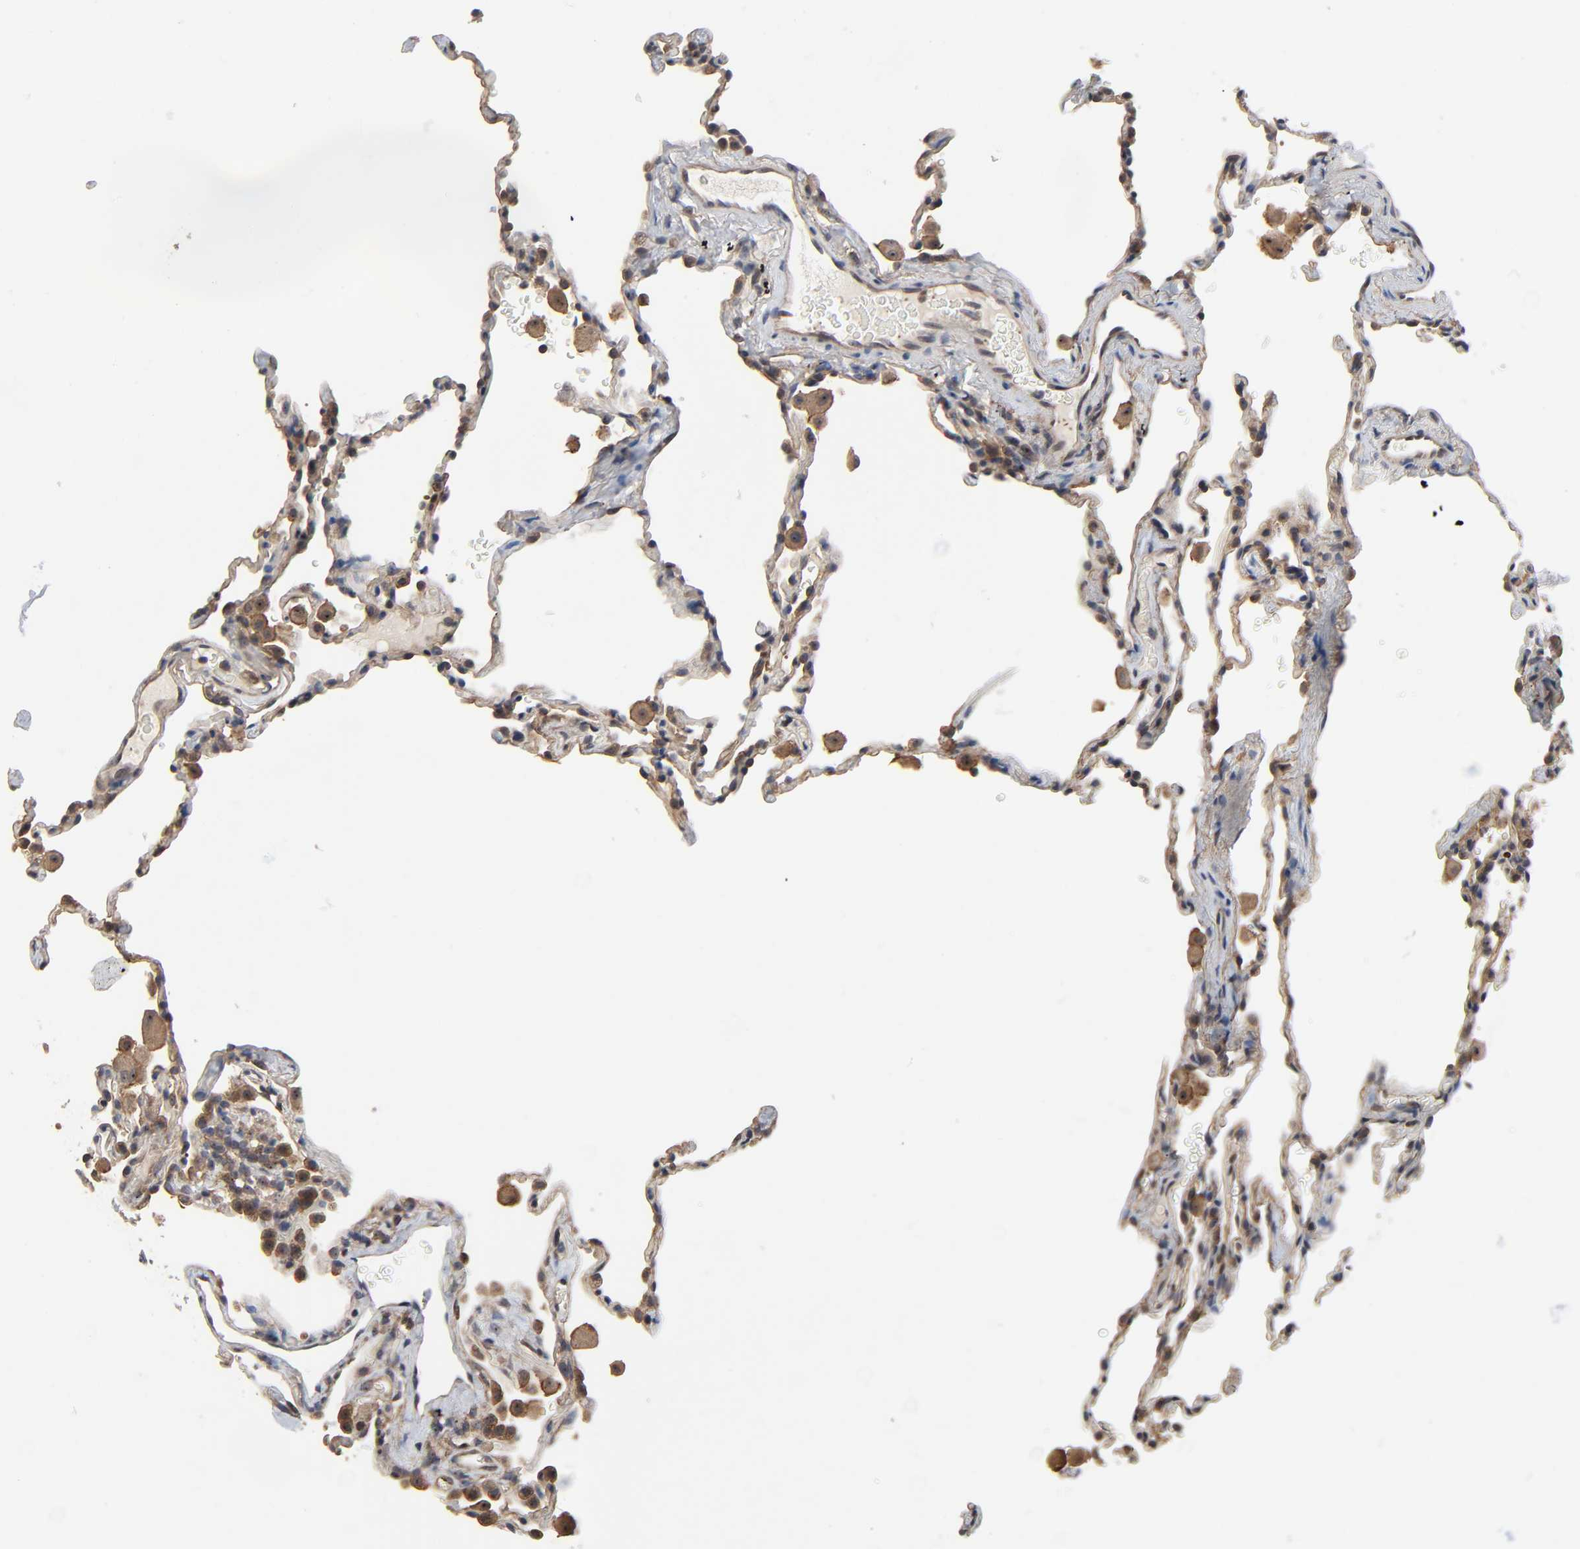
{"staining": {"intensity": "weak", "quantity": "25%-75%", "location": "cytoplasmic/membranous"}, "tissue": "lung", "cell_type": "Alveolar cells", "image_type": "normal", "snomed": [{"axis": "morphology", "description": "Normal tissue, NOS"}, {"axis": "morphology", "description": "Soft tissue tumor metastatic"}, {"axis": "topography", "description": "Lung"}], "caption": "Immunohistochemistry (DAB) staining of unremarkable lung exhibits weak cytoplasmic/membranous protein staining in approximately 25%-75% of alveolar cells.", "gene": "DDX10", "patient": {"sex": "male", "age": 59}}